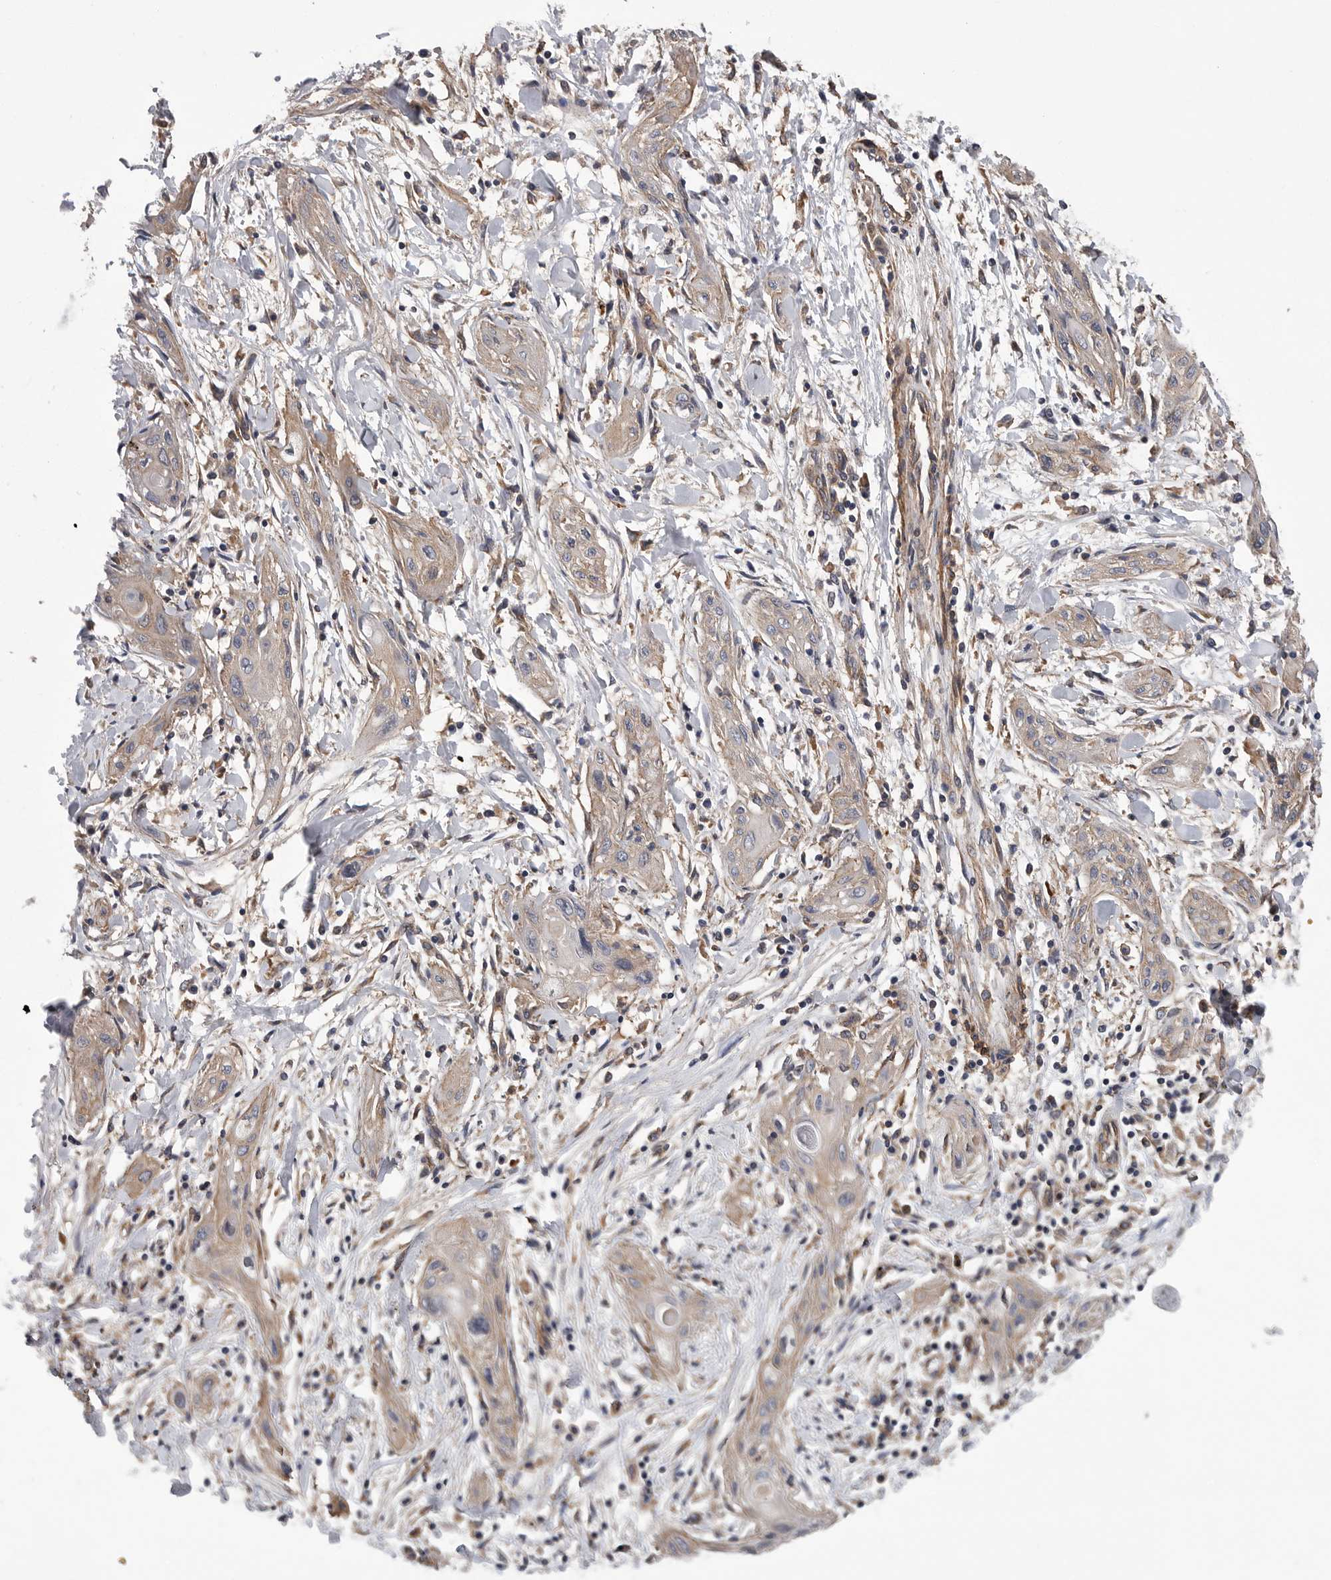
{"staining": {"intensity": "weak", "quantity": "<25%", "location": "cytoplasmic/membranous"}, "tissue": "lung cancer", "cell_type": "Tumor cells", "image_type": "cancer", "snomed": [{"axis": "morphology", "description": "Squamous cell carcinoma, NOS"}, {"axis": "topography", "description": "Lung"}], "caption": "Immunohistochemistry of human lung cancer demonstrates no expression in tumor cells.", "gene": "OXR1", "patient": {"sex": "female", "age": 47}}